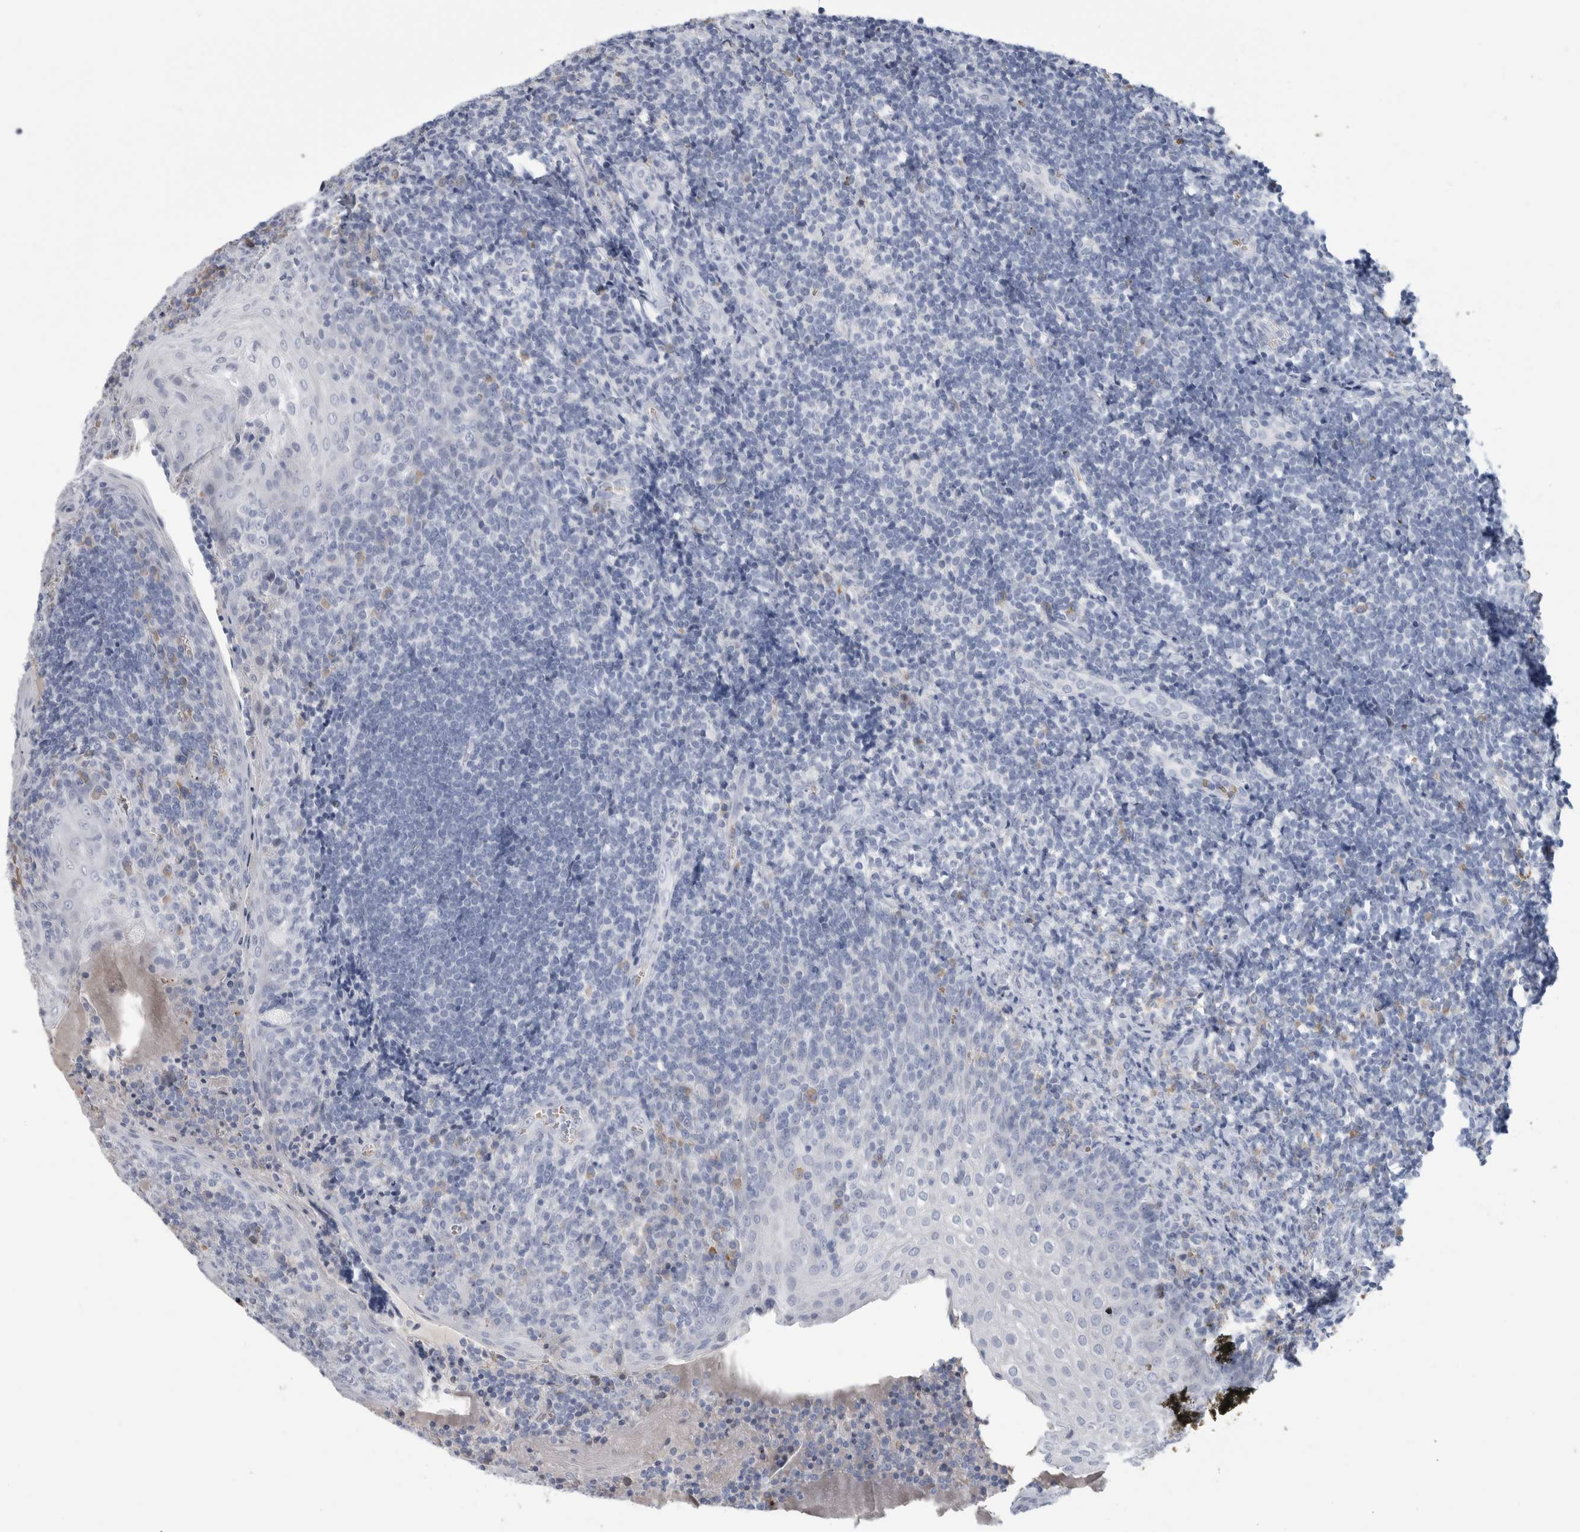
{"staining": {"intensity": "negative", "quantity": "none", "location": "none"}, "tissue": "tonsil", "cell_type": "Germinal center cells", "image_type": "normal", "snomed": [{"axis": "morphology", "description": "Normal tissue, NOS"}, {"axis": "topography", "description": "Tonsil"}], "caption": "Normal tonsil was stained to show a protein in brown. There is no significant staining in germinal center cells. Nuclei are stained in blue.", "gene": "CA1", "patient": {"sex": "male", "age": 27}}